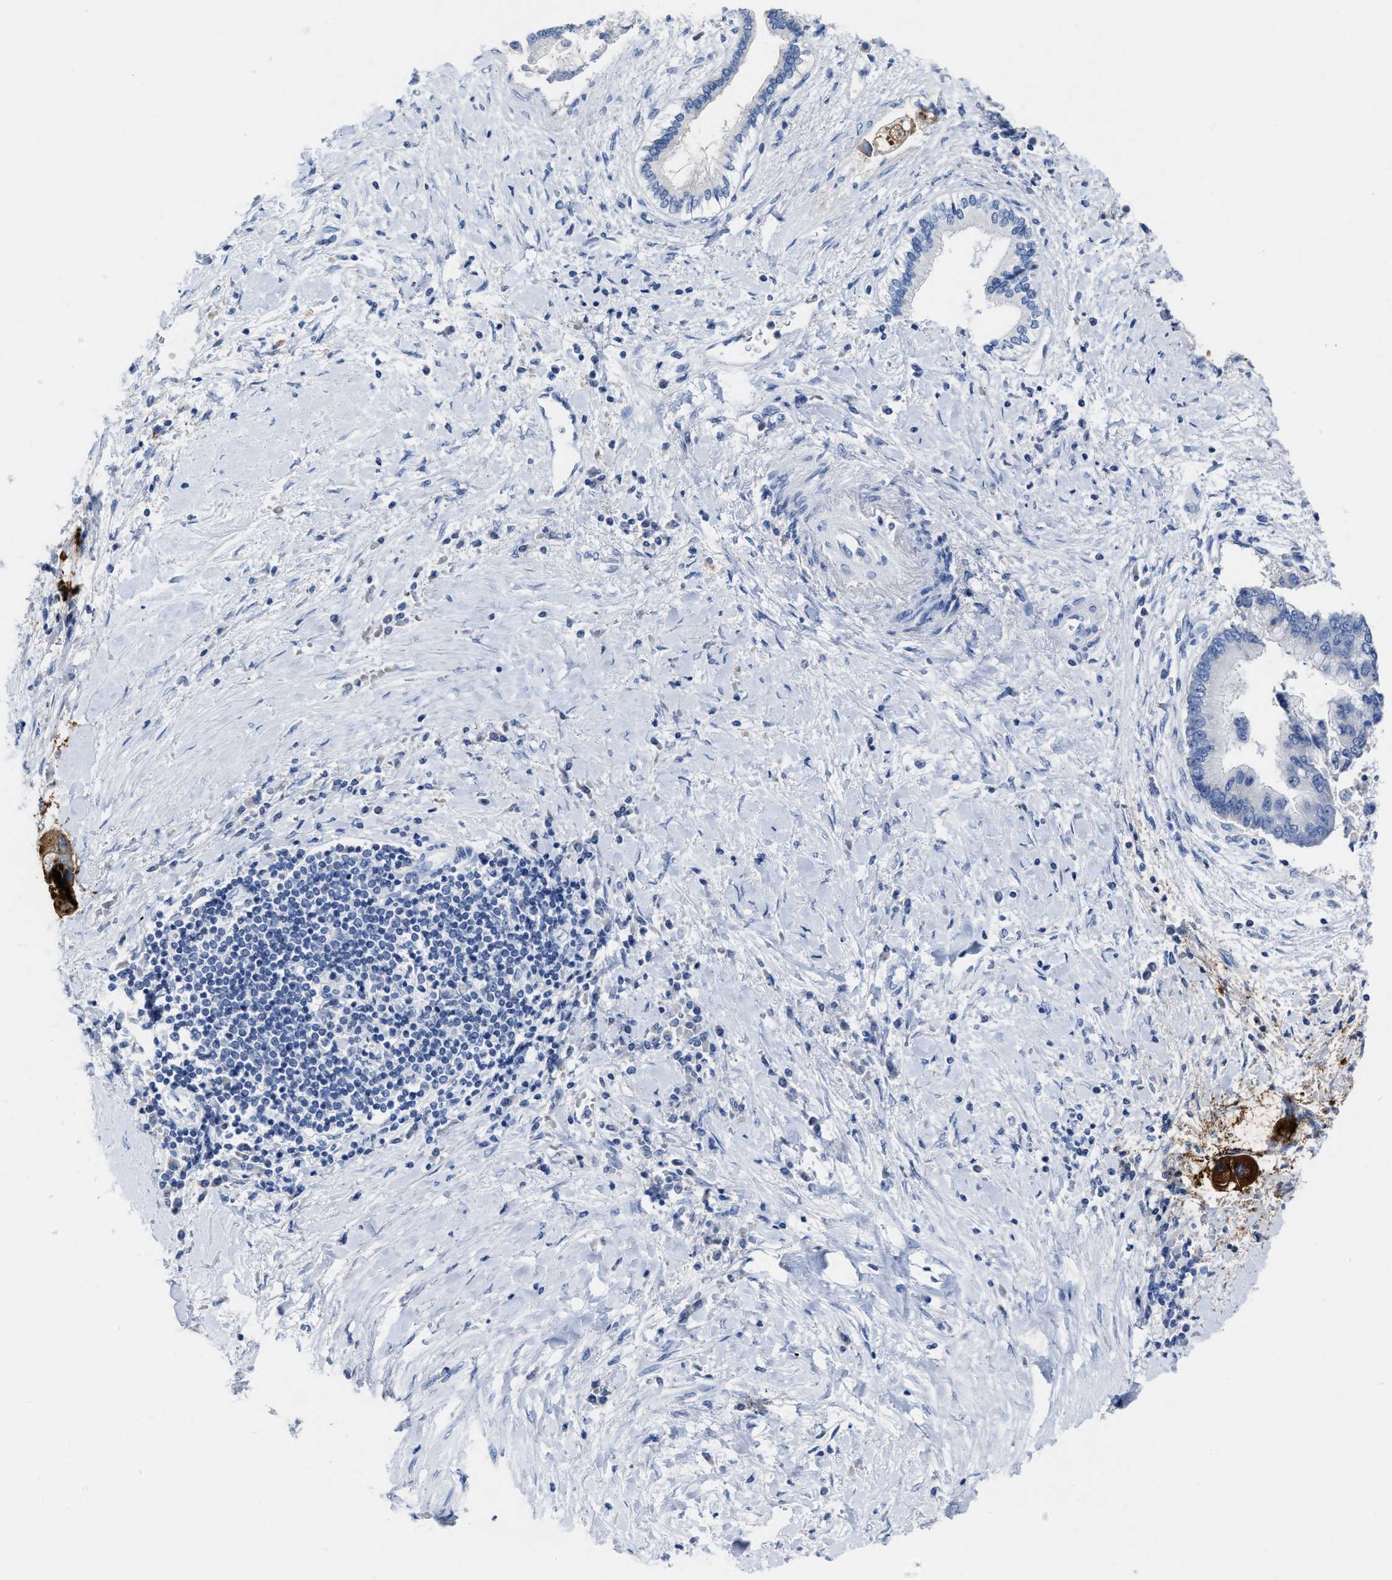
{"staining": {"intensity": "negative", "quantity": "none", "location": "none"}, "tissue": "liver cancer", "cell_type": "Tumor cells", "image_type": "cancer", "snomed": [{"axis": "morphology", "description": "Cholangiocarcinoma"}, {"axis": "topography", "description": "Liver"}], "caption": "This is a micrograph of immunohistochemistry staining of liver cancer, which shows no positivity in tumor cells. (Brightfield microscopy of DAB (3,3'-diaminobenzidine) immunohistochemistry at high magnification).", "gene": "CEACAM5", "patient": {"sex": "male", "age": 50}}